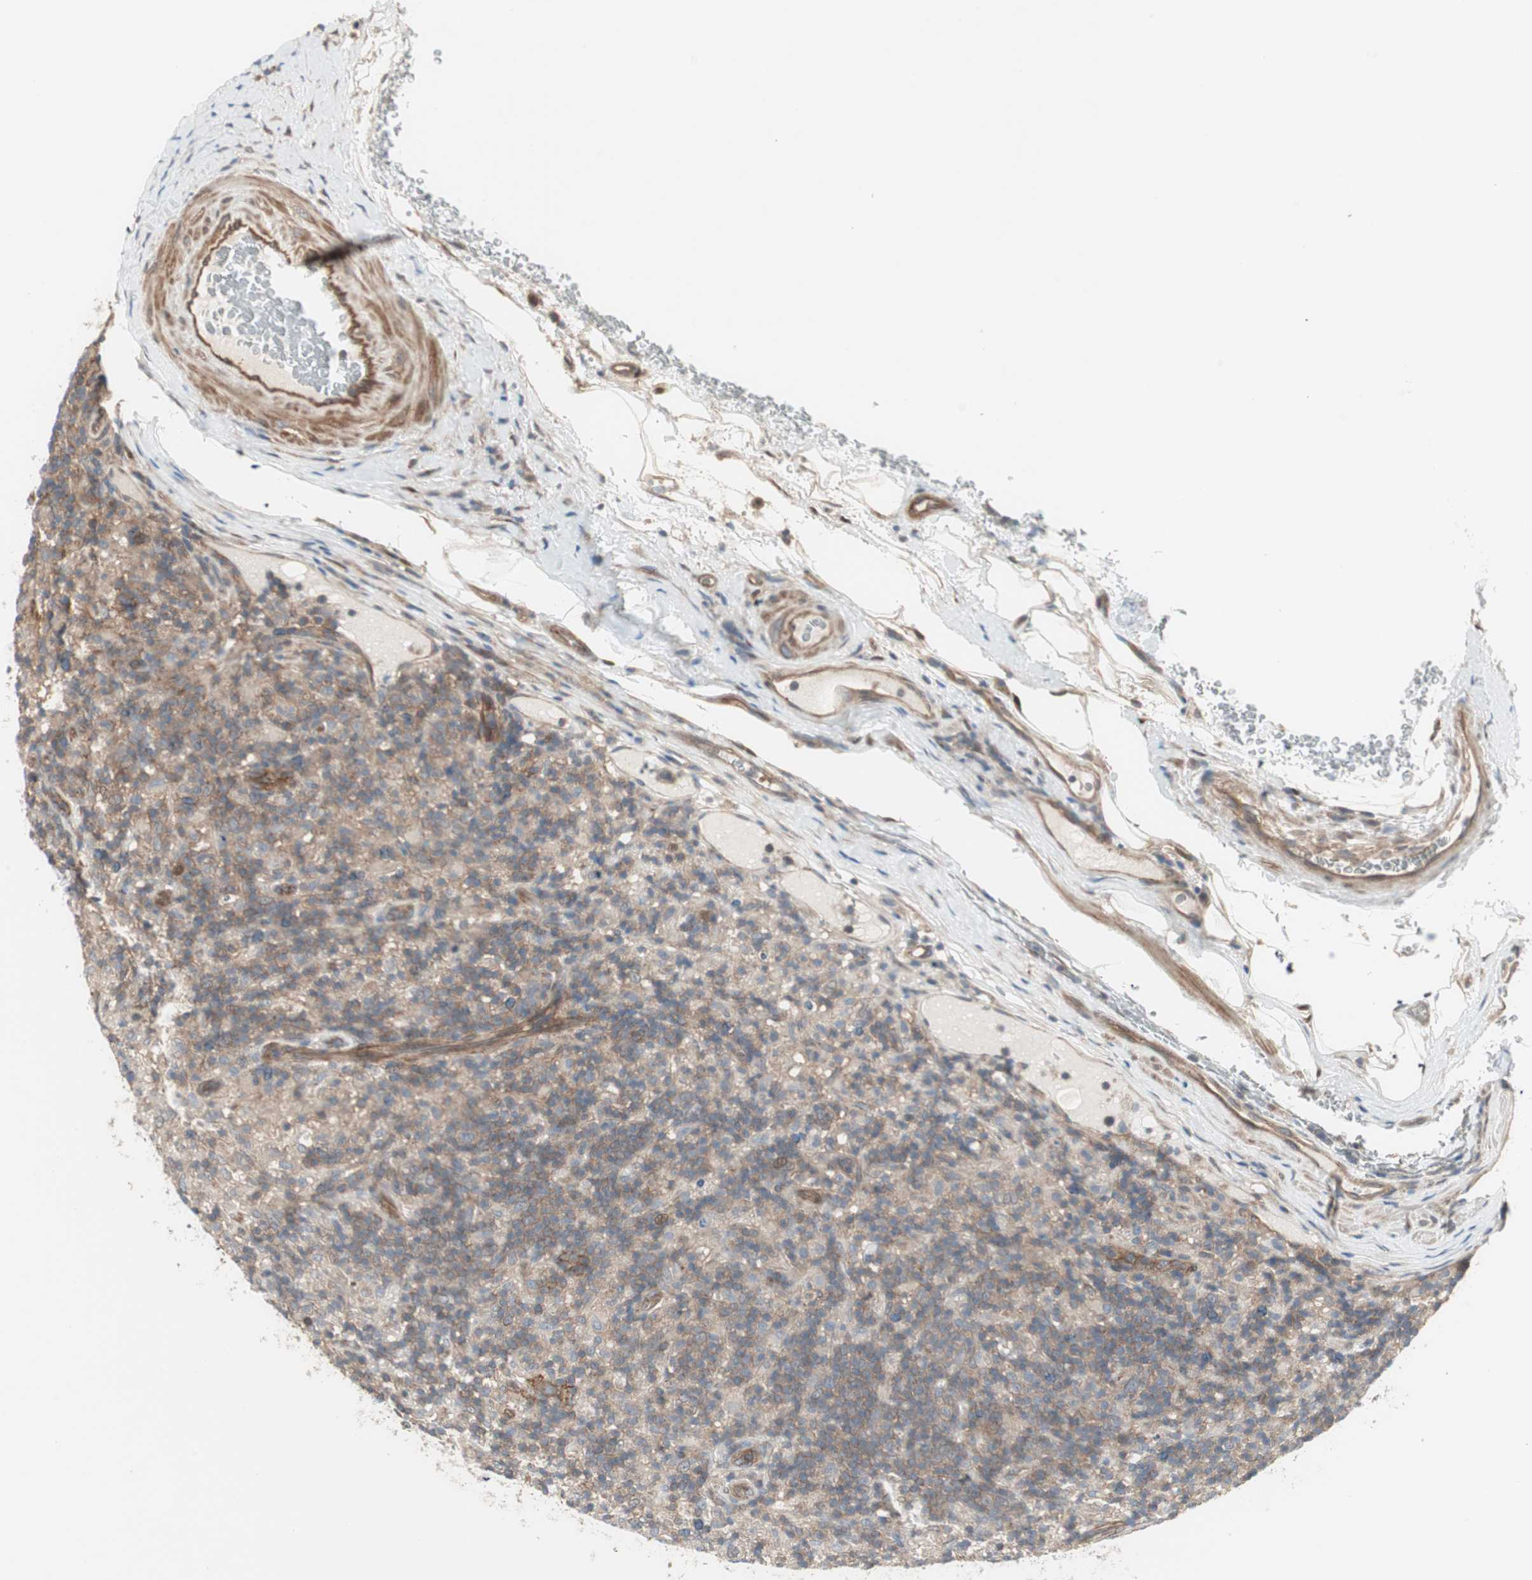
{"staining": {"intensity": "moderate", "quantity": ">75%", "location": "cytoplasmic/membranous"}, "tissue": "lymphoma", "cell_type": "Tumor cells", "image_type": "cancer", "snomed": [{"axis": "morphology", "description": "Hodgkin's disease, NOS"}, {"axis": "topography", "description": "Lymph node"}], "caption": "Protein expression analysis of lymphoma displays moderate cytoplasmic/membranous expression in about >75% of tumor cells.", "gene": "PFDN1", "patient": {"sex": "male", "age": 70}}